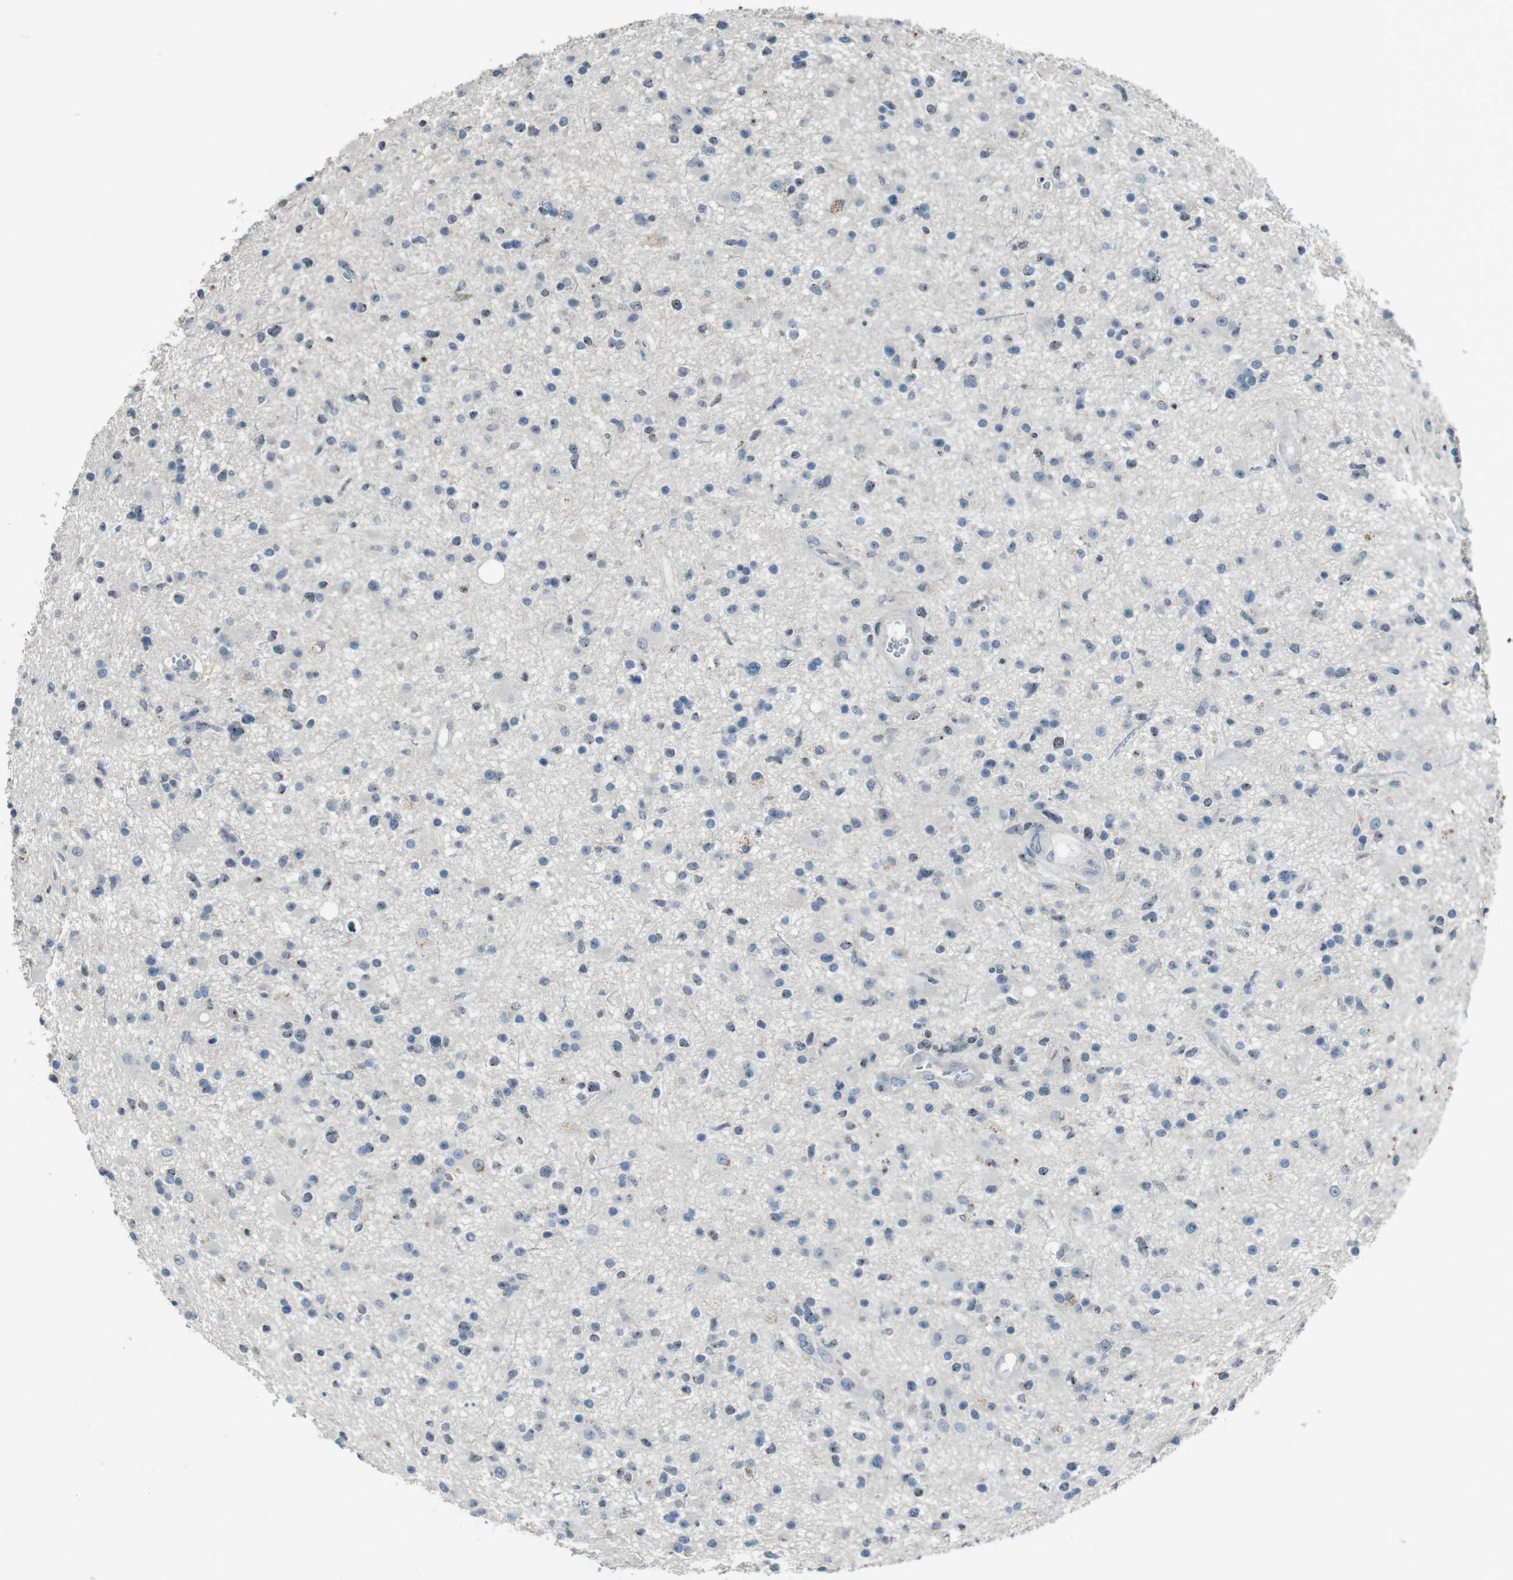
{"staining": {"intensity": "weak", "quantity": "<25%", "location": "nuclear"}, "tissue": "glioma", "cell_type": "Tumor cells", "image_type": "cancer", "snomed": [{"axis": "morphology", "description": "Glioma, malignant, High grade"}, {"axis": "topography", "description": "Brain"}], "caption": "Immunohistochemical staining of glioma displays no significant staining in tumor cells.", "gene": "ENTPD7", "patient": {"sex": "male", "age": 33}}